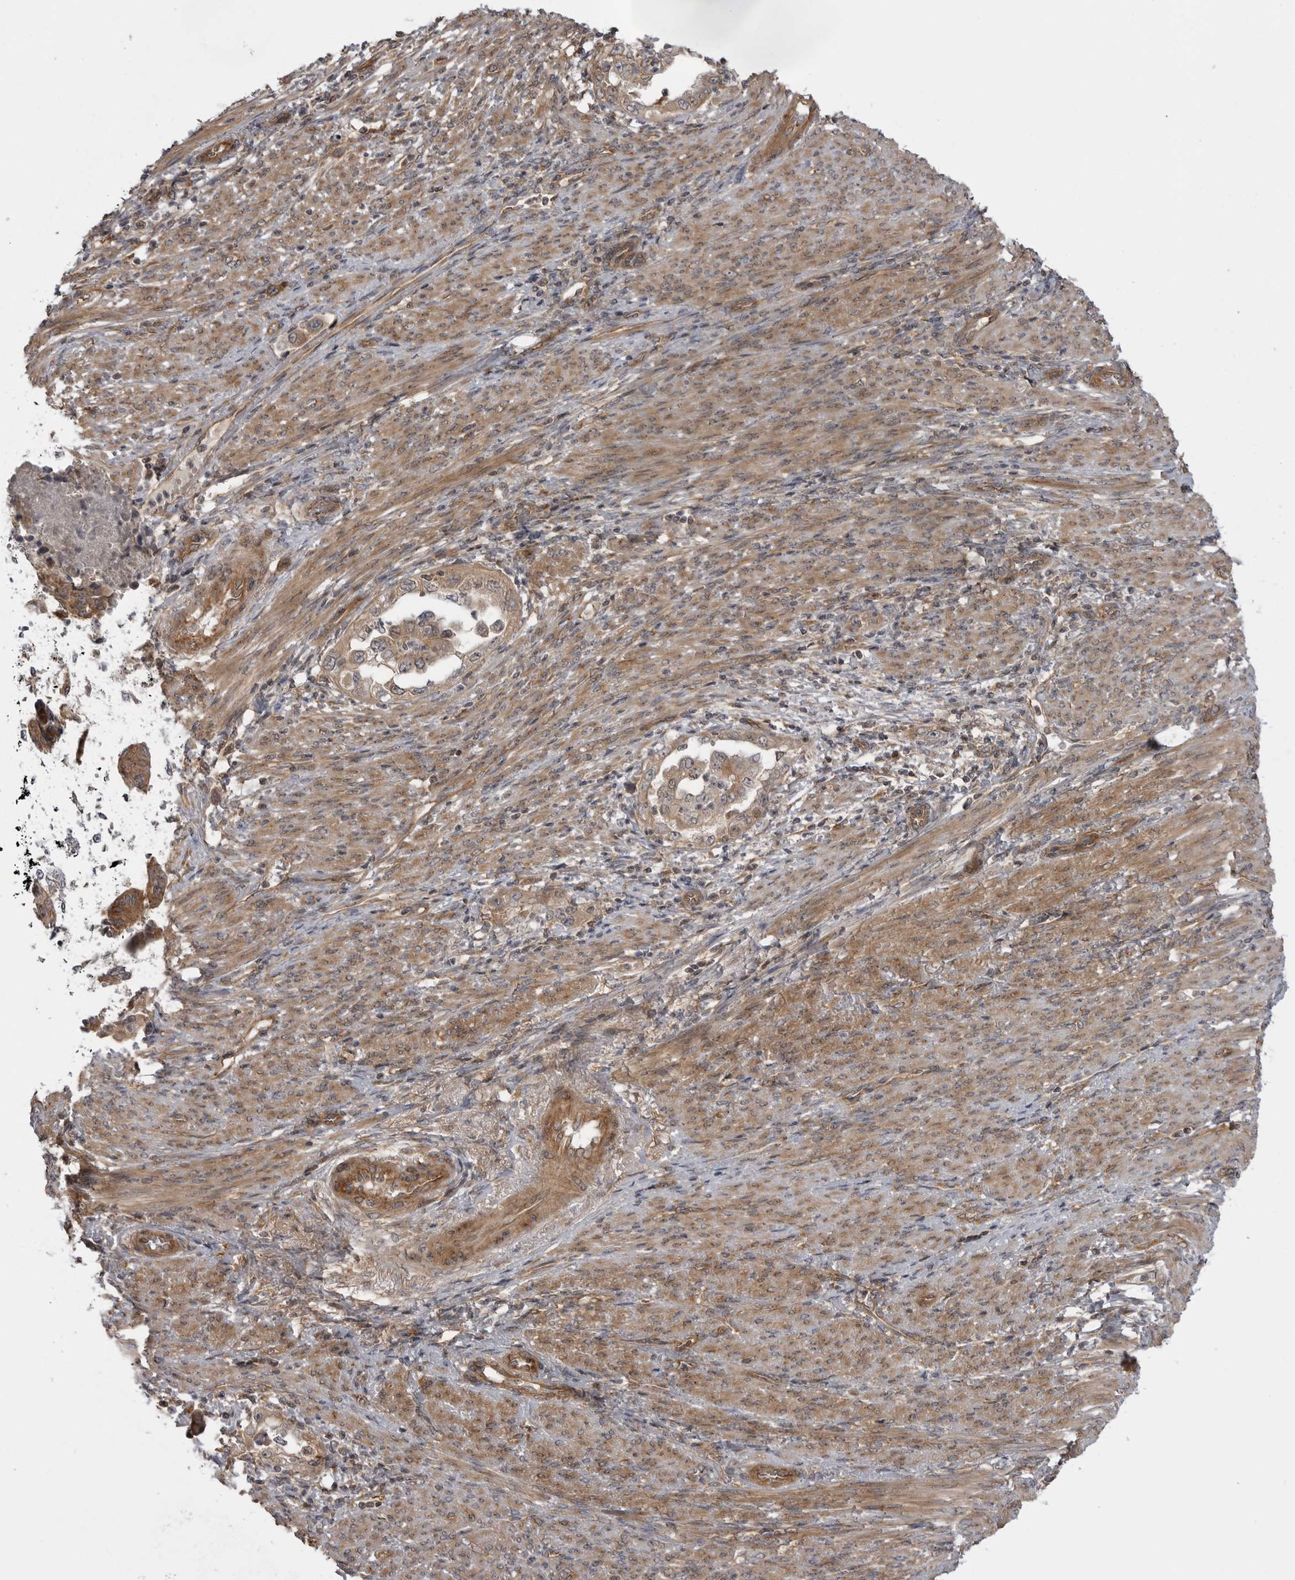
{"staining": {"intensity": "weak", "quantity": ">75%", "location": "cytoplasmic/membranous"}, "tissue": "endometrial cancer", "cell_type": "Tumor cells", "image_type": "cancer", "snomed": [{"axis": "morphology", "description": "Adenocarcinoma, NOS"}, {"axis": "topography", "description": "Endometrium"}], "caption": "The histopathology image displays immunohistochemical staining of adenocarcinoma (endometrial). There is weak cytoplasmic/membranous positivity is identified in approximately >75% of tumor cells. The staining was performed using DAB, with brown indicating positive protein expression. Nuclei are stained blue with hematoxylin.", "gene": "LRRC45", "patient": {"sex": "female", "age": 85}}